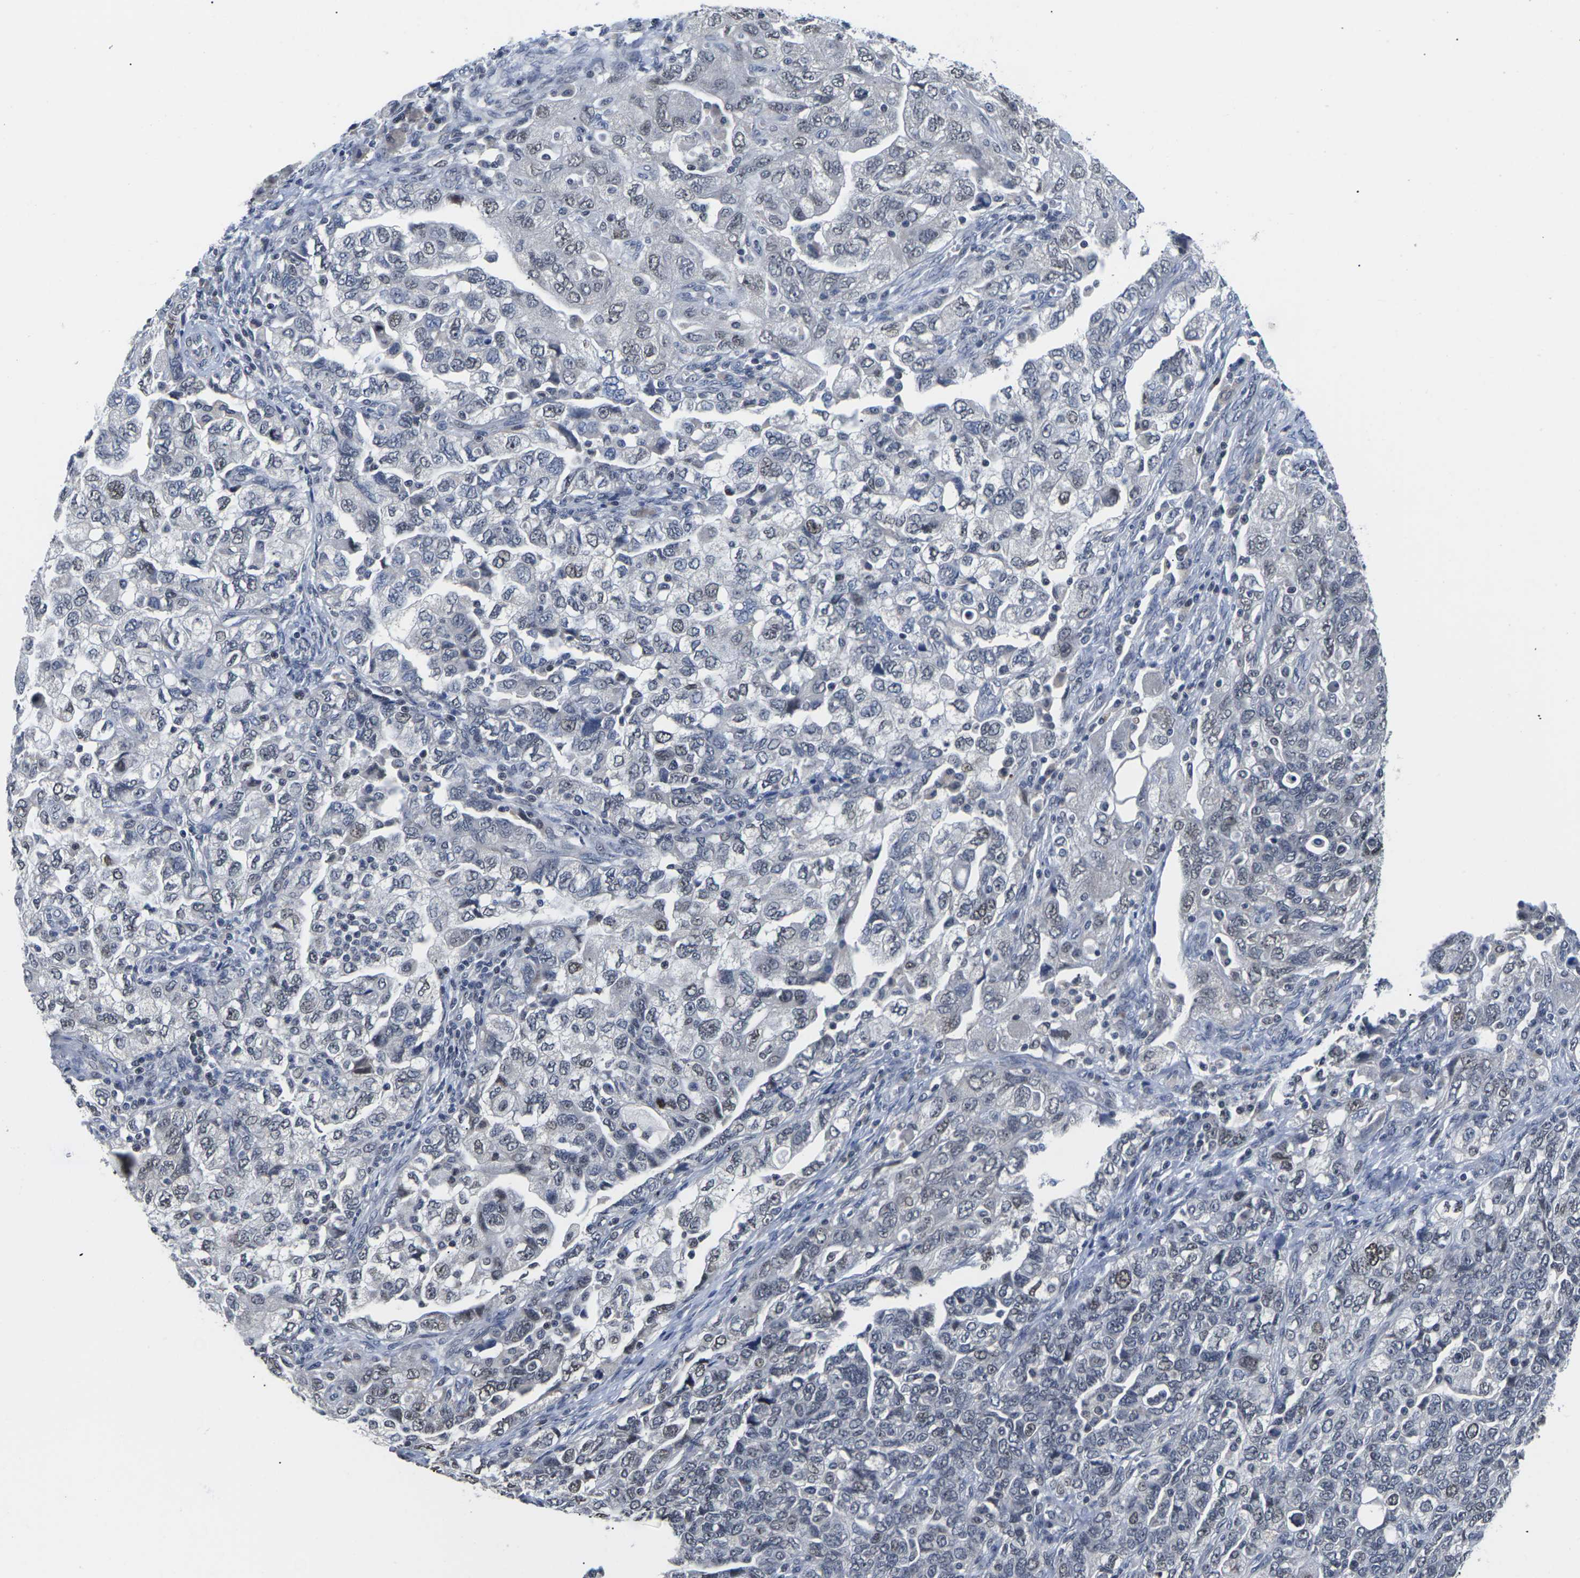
{"staining": {"intensity": "weak", "quantity": "<25%", "location": "nuclear"}, "tissue": "ovarian cancer", "cell_type": "Tumor cells", "image_type": "cancer", "snomed": [{"axis": "morphology", "description": "Carcinoma, NOS"}, {"axis": "morphology", "description": "Cystadenocarcinoma, serous, NOS"}, {"axis": "topography", "description": "Ovary"}], "caption": "Immunohistochemical staining of ovarian cancer shows no significant positivity in tumor cells.", "gene": "ST6GAL2", "patient": {"sex": "female", "age": 69}}